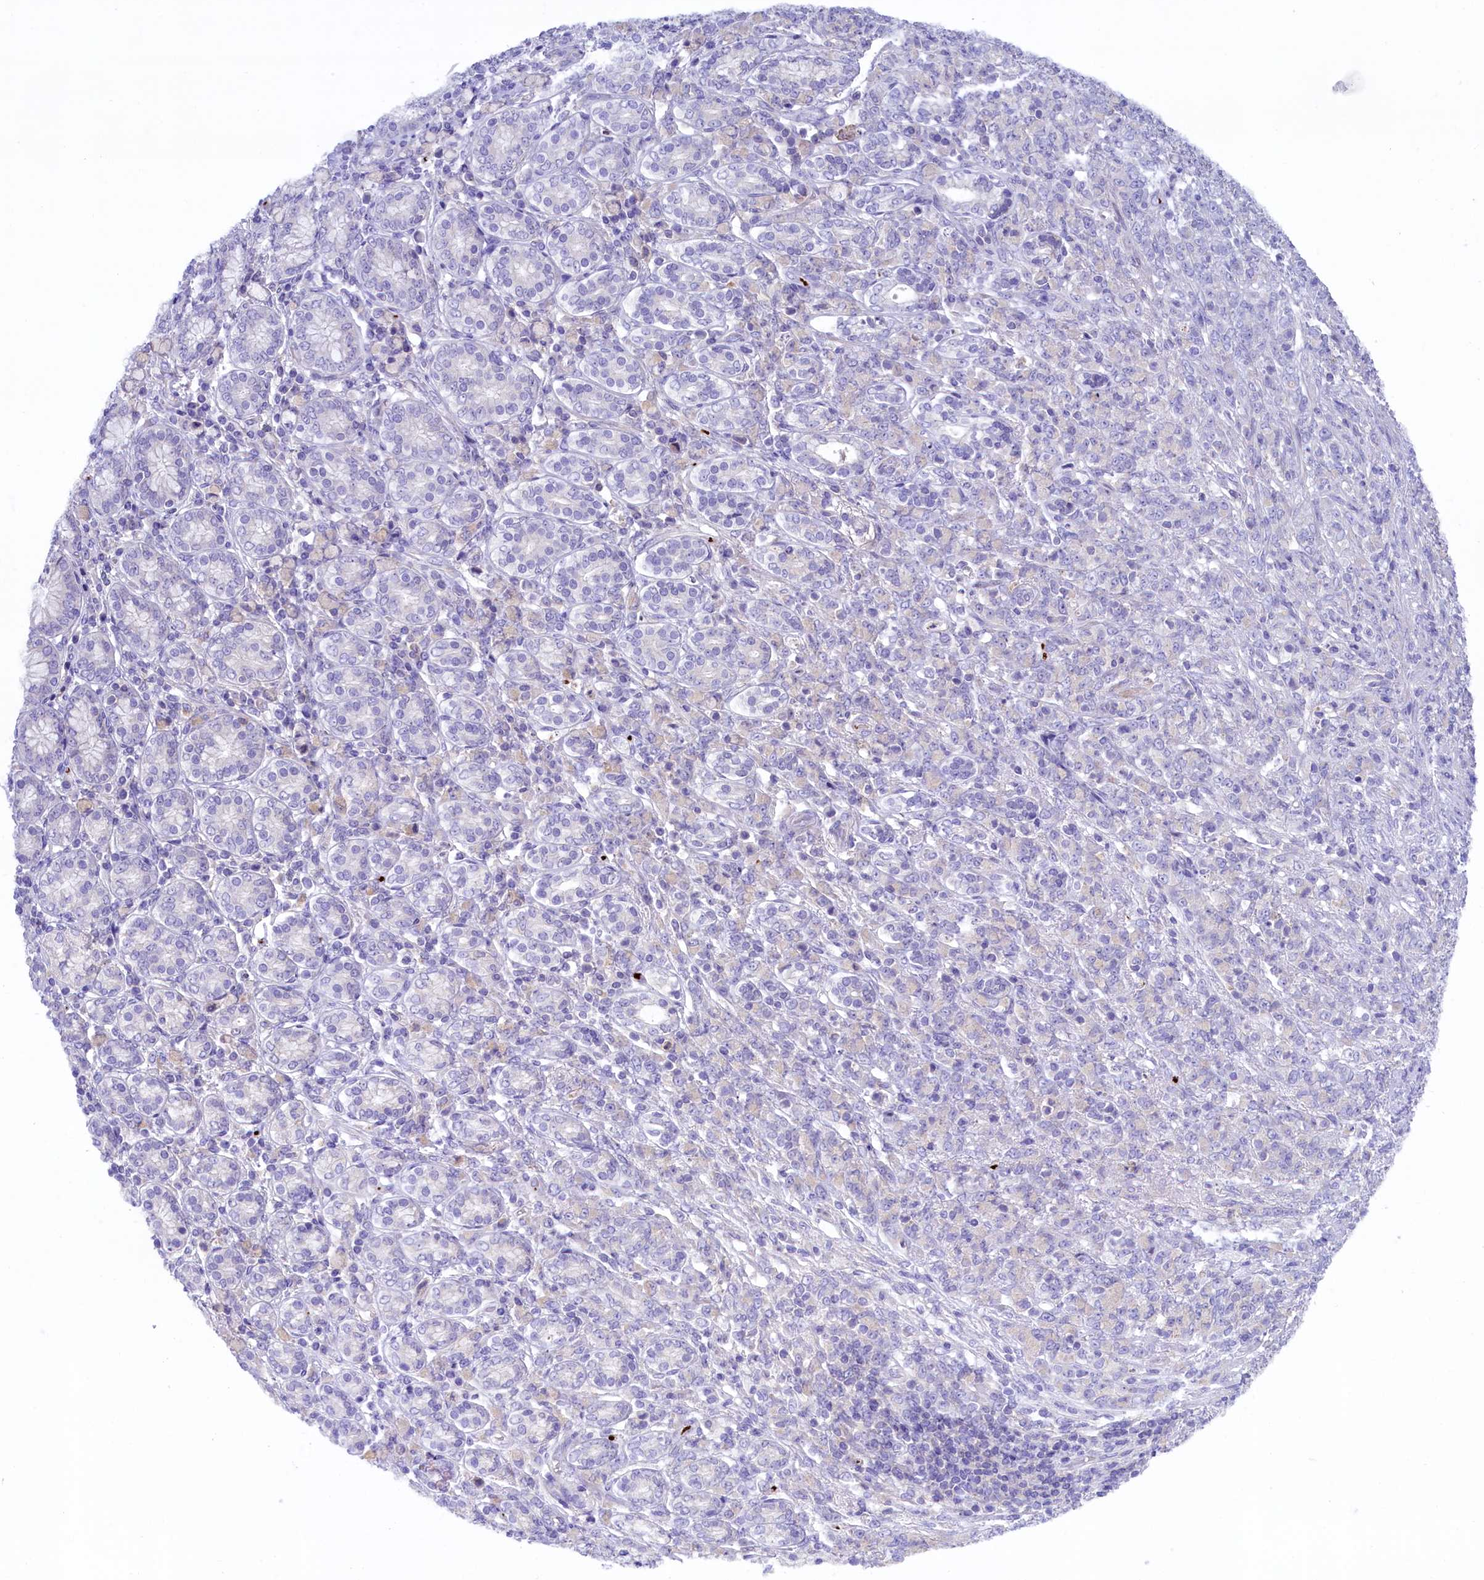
{"staining": {"intensity": "negative", "quantity": "none", "location": "none"}, "tissue": "stomach cancer", "cell_type": "Tumor cells", "image_type": "cancer", "snomed": [{"axis": "morphology", "description": "Adenocarcinoma, NOS"}, {"axis": "topography", "description": "Stomach"}], "caption": "Tumor cells show no significant staining in stomach cancer (adenocarcinoma).", "gene": "HEATR3", "patient": {"sex": "female", "age": 79}}